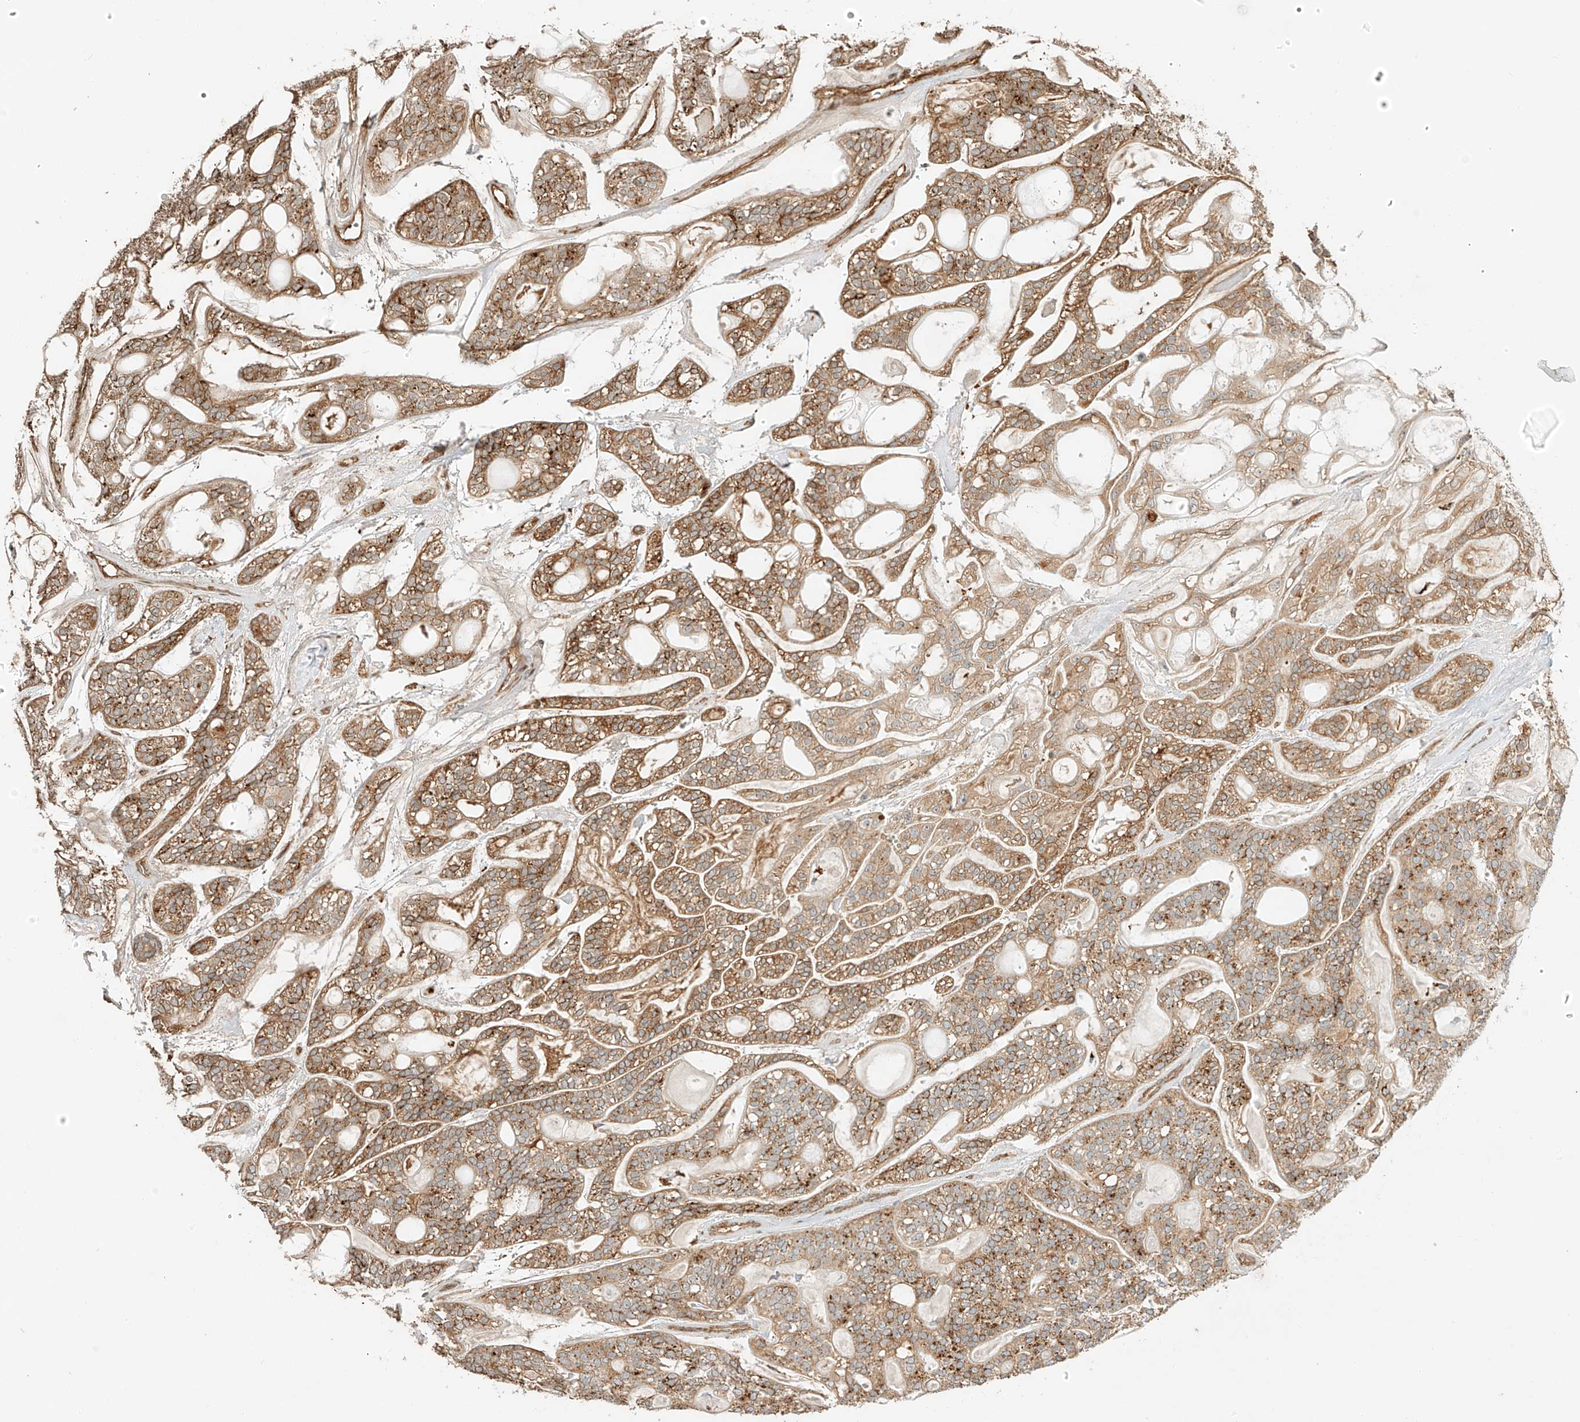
{"staining": {"intensity": "moderate", "quantity": ">75%", "location": "cytoplasmic/membranous"}, "tissue": "head and neck cancer", "cell_type": "Tumor cells", "image_type": "cancer", "snomed": [{"axis": "morphology", "description": "Adenocarcinoma, NOS"}, {"axis": "topography", "description": "Head-Neck"}], "caption": "This micrograph displays immunohistochemistry (IHC) staining of head and neck cancer (adenocarcinoma), with medium moderate cytoplasmic/membranous expression in approximately >75% of tumor cells.", "gene": "CSMD3", "patient": {"sex": "male", "age": 66}}